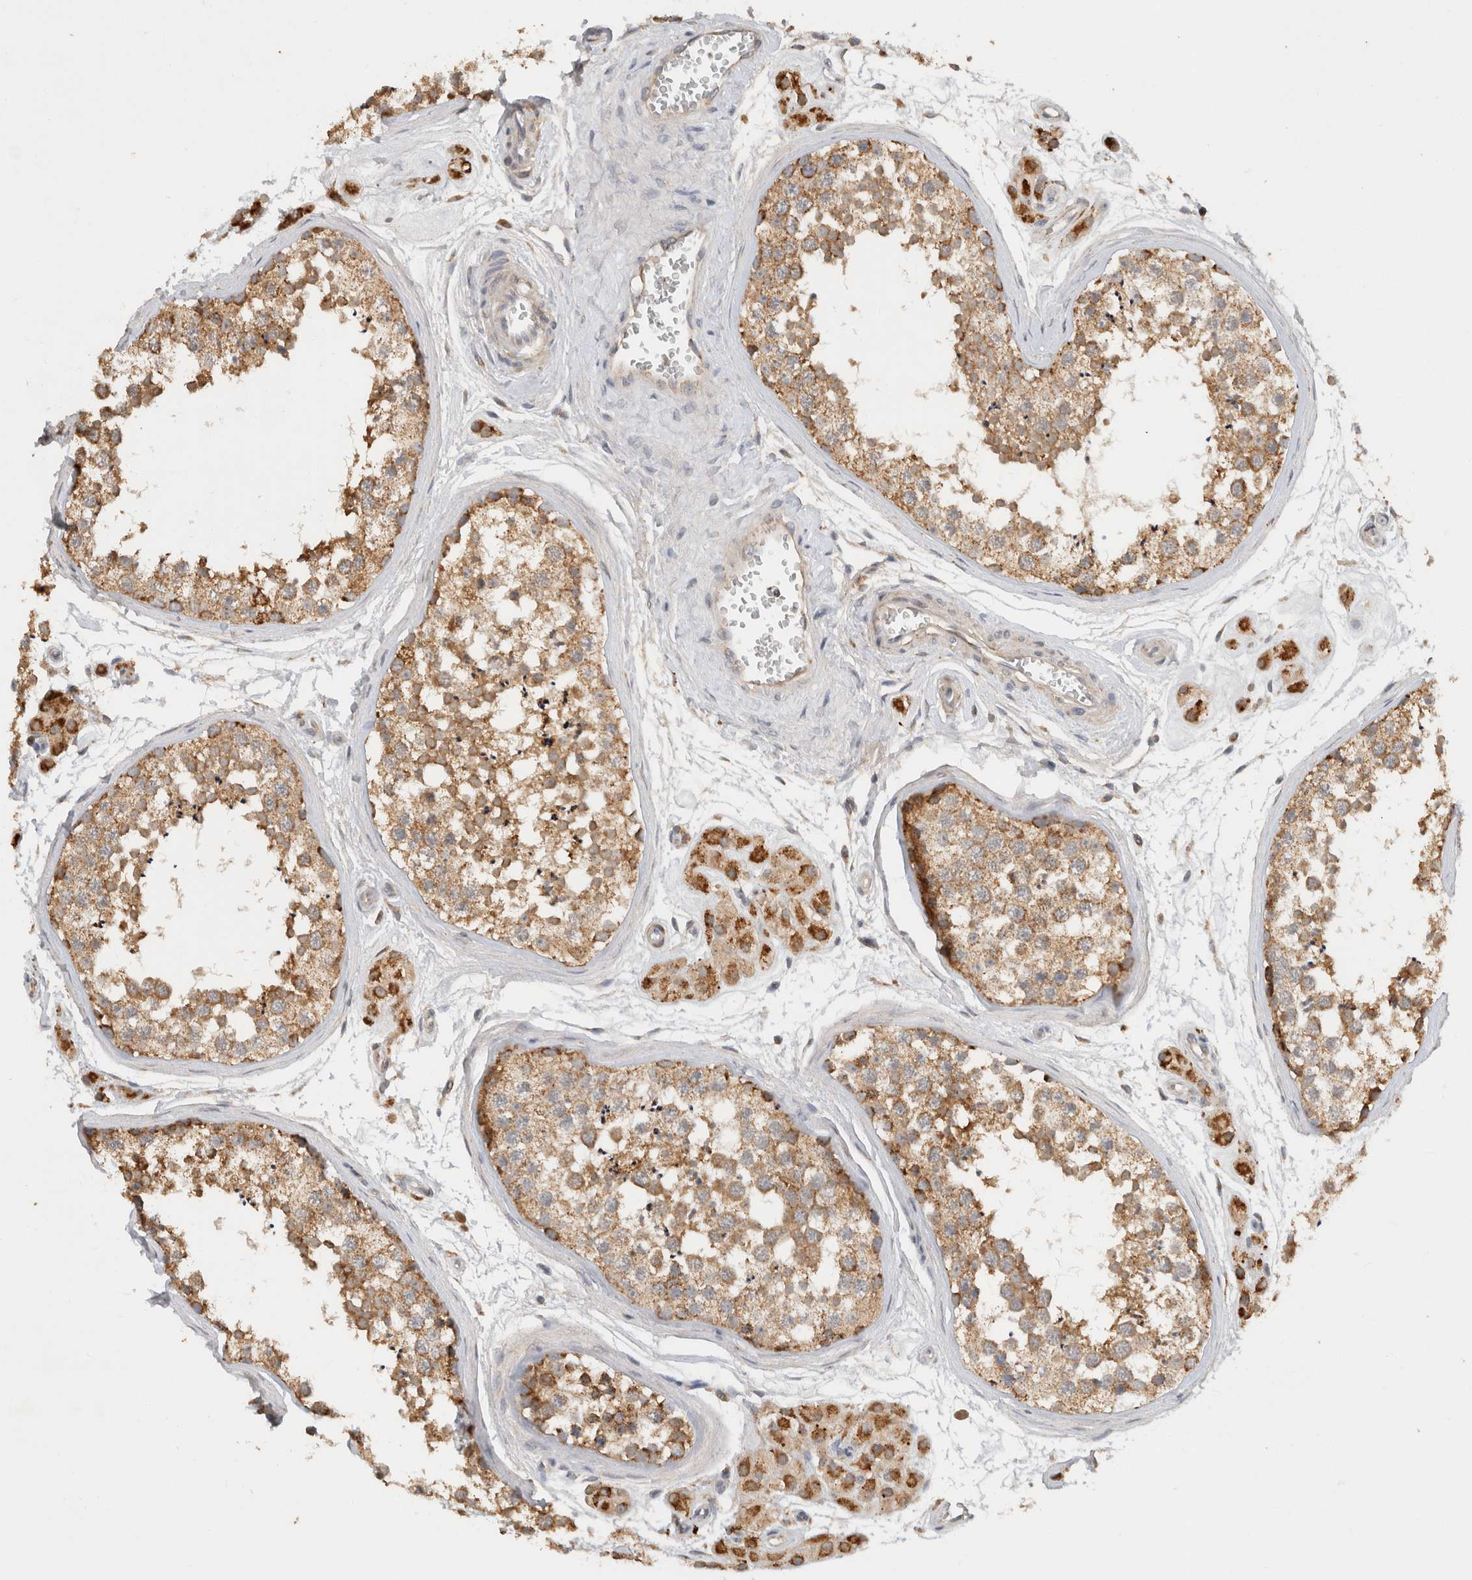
{"staining": {"intensity": "moderate", "quantity": ">75%", "location": "cytoplasmic/membranous"}, "tissue": "testis", "cell_type": "Cells in seminiferous ducts", "image_type": "normal", "snomed": [{"axis": "morphology", "description": "Normal tissue, NOS"}, {"axis": "topography", "description": "Testis"}], "caption": "Immunohistochemistry photomicrograph of unremarkable testis: testis stained using immunohistochemistry (IHC) demonstrates medium levels of moderate protein expression localized specifically in the cytoplasmic/membranous of cells in seminiferous ducts, appearing as a cytoplasmic/membranous brown color.", "gene": "AMPD1", "patient": {"sex": "male", "age": 56}}